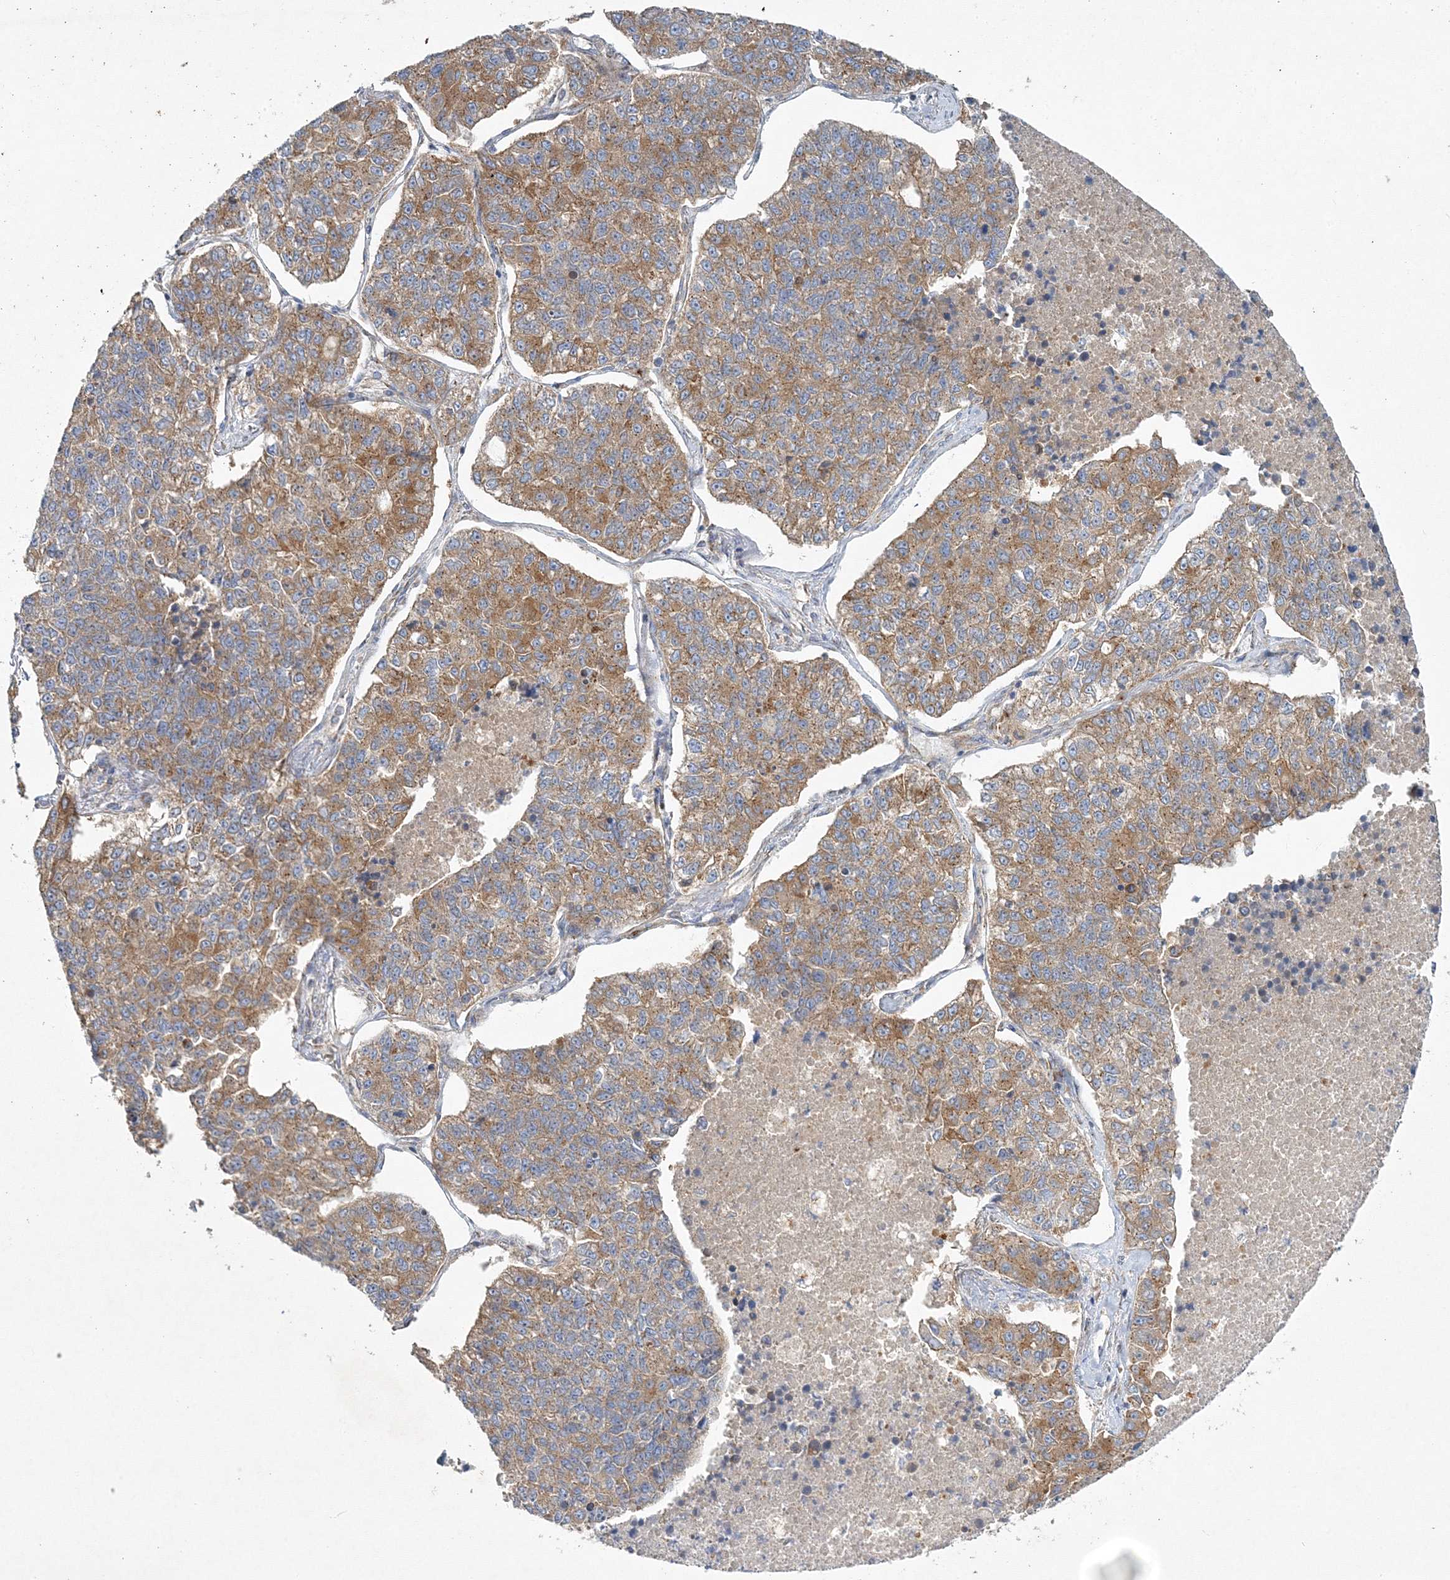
{"staining": {"intensity": "moderate", "quantity": ">75%", "location": "cytoplasmic/membranous"}, "tissue": "lung cancer", "cell_type": "Tumor cells", "image_type": "cancer", "snomed": [{"axis": "morphology", "description": "Adenocarcinoma, NOS"}, {"axis": "topography", "description": "Lung"}], "caption": "Lung adenocarcinoma stained with IHC exhibits moderate cytoplasmic/membranous positivity in approximately >75% of tumor cells.", "gene": "SEC23IP", "patient": {"sex": "male", "age": 49}}